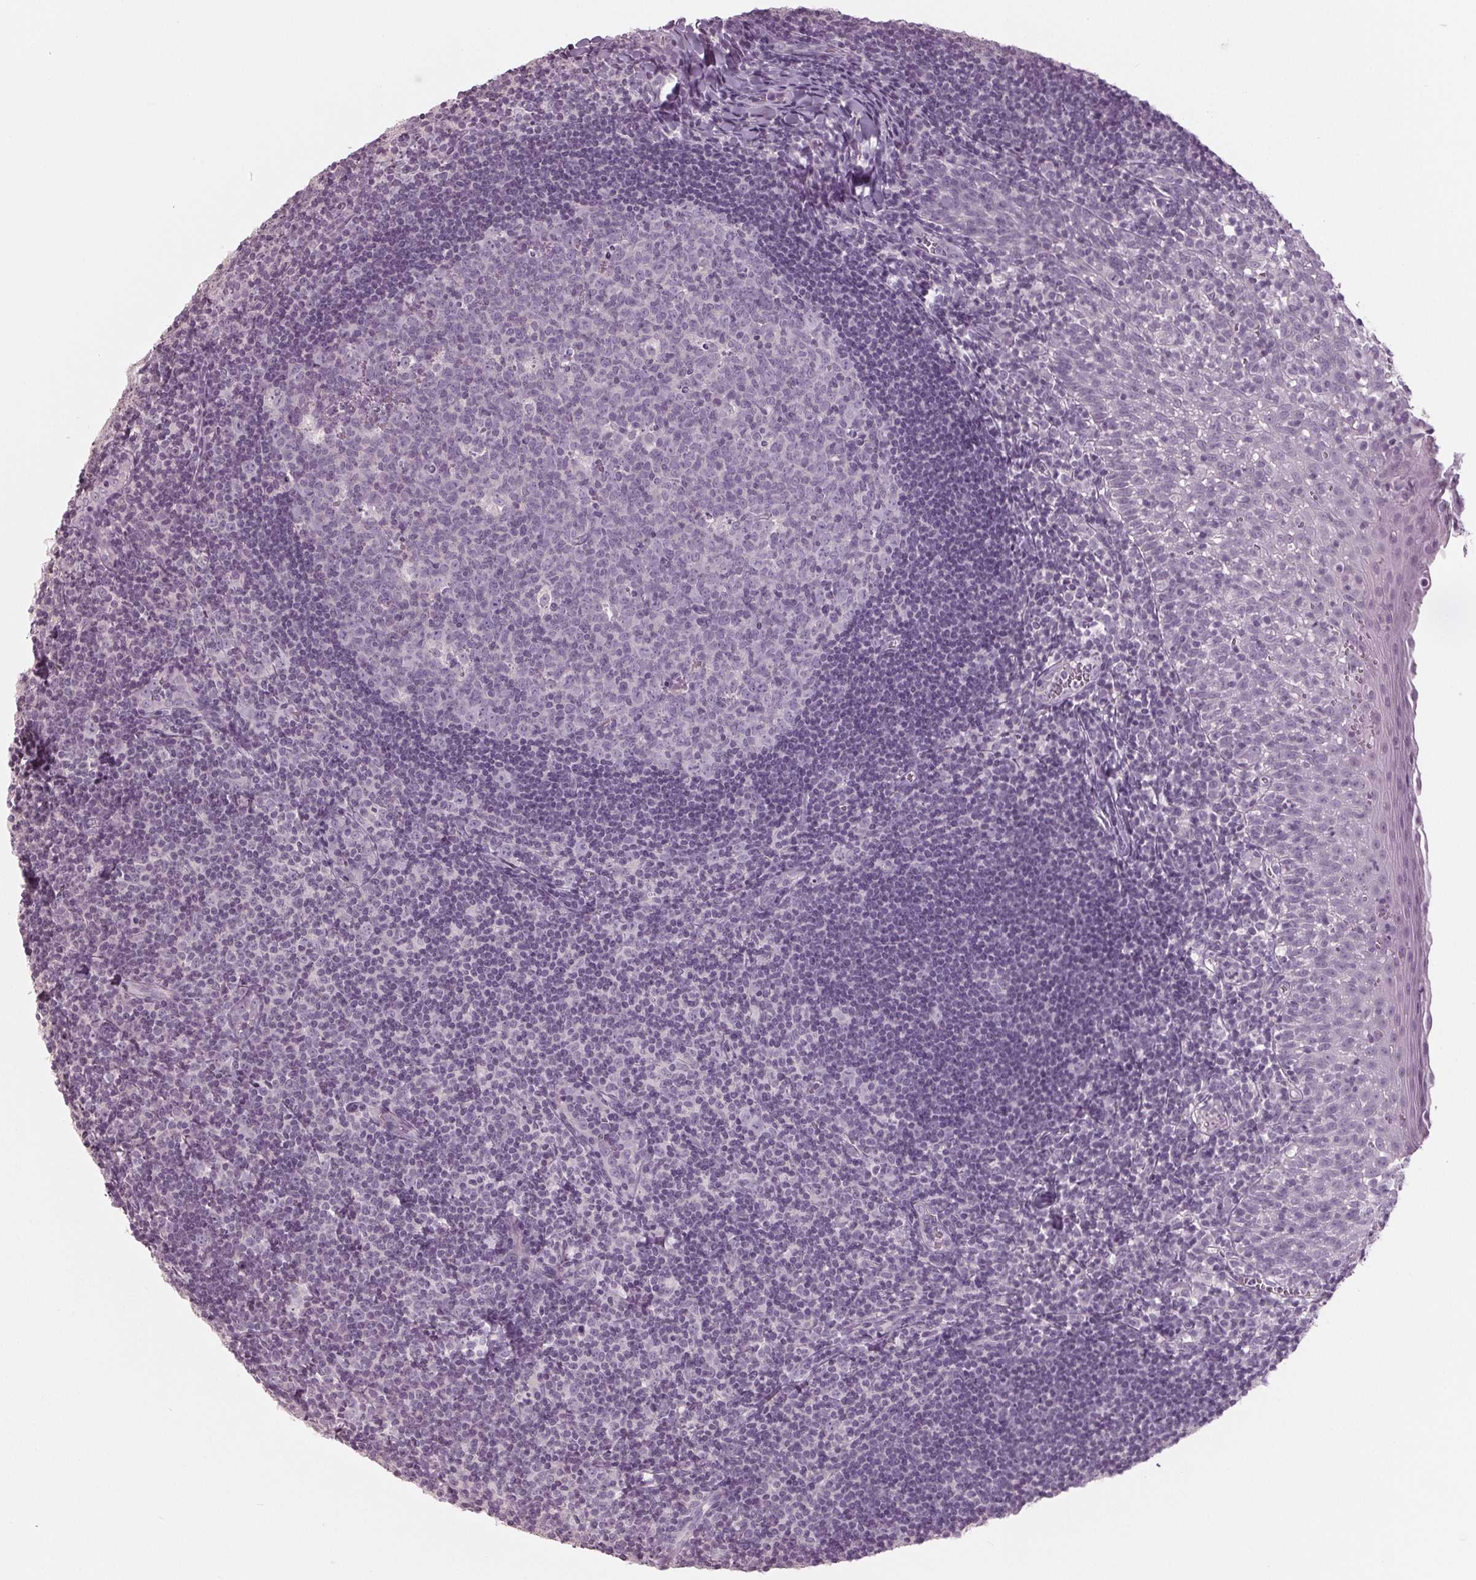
{"staining": {"intensity": "negative", "quantity": "none", "location": "none"}, "tissue": "lymph node", "cell_type": "Germinal center cells", "image_type": "normal", "snomed": [{"axis": "morphology", "description": "Normal tissue, NOS"}, {"axis": "topography", "description": "Lymph node"}], "caption": "IHC histopathology image of normal lymph node: human lymph node stained with DAB shows no significant protein staining in germinal center cells.", "gene": "TNNC2", "patient": {"sex": "female", "age": 21}}